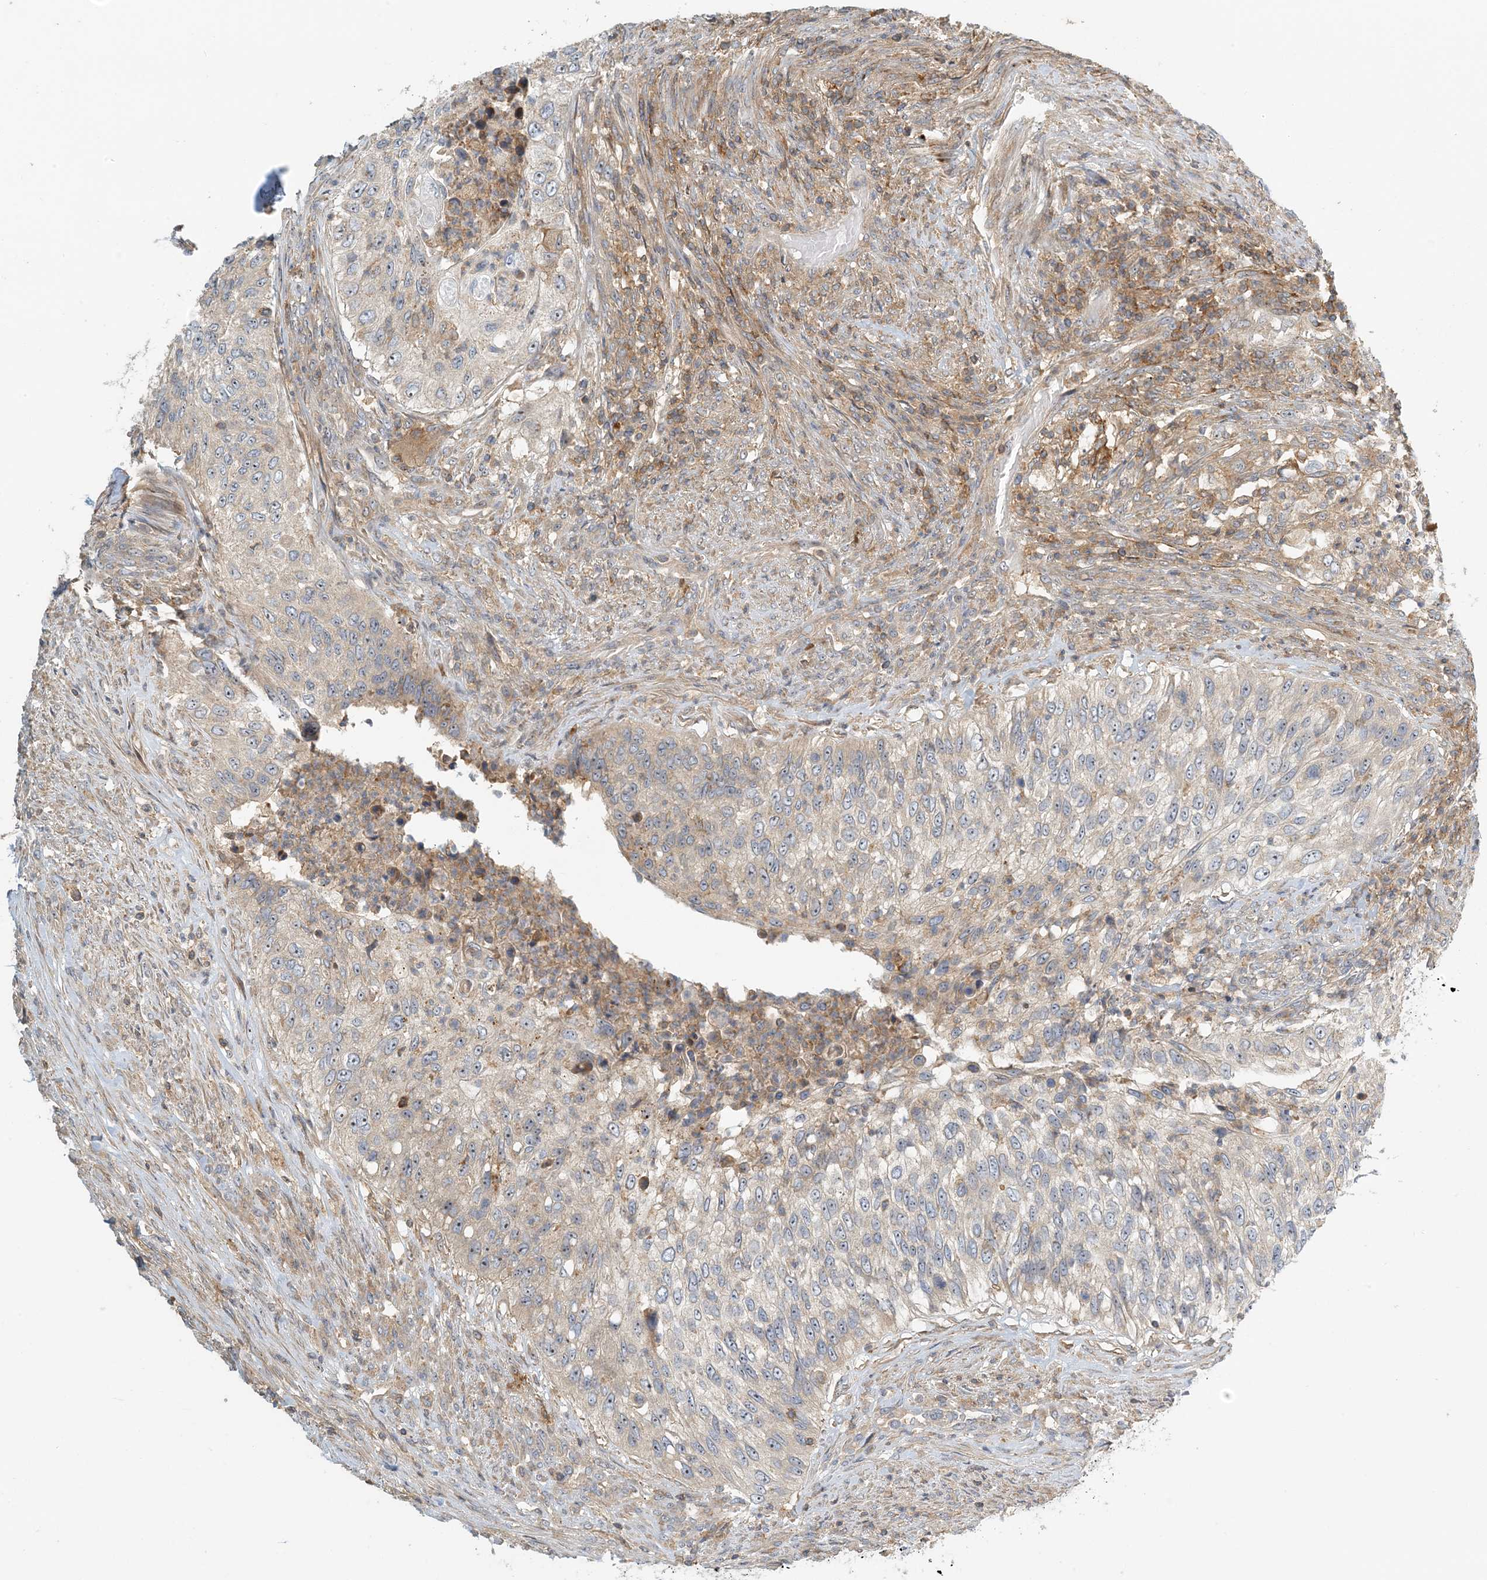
{"staining": {"intensity": "negative", "quantity": "none", "location": "none"}, "tissue": "urothelial cancer", "cell_type": "Tumor cells", "image_type": "cancer", "snomed": [{"axis": "morphology", "description": "Urothelial carcinoma, High grade"}, {"axis": "topography", "description": "Urinary bladder"}], "caption": "IHC of high-grade urothelial carcinoma displays no expression in tumor cells.", "gene": "COLEC11", "patient": {"sex": "female", "age": 60}}